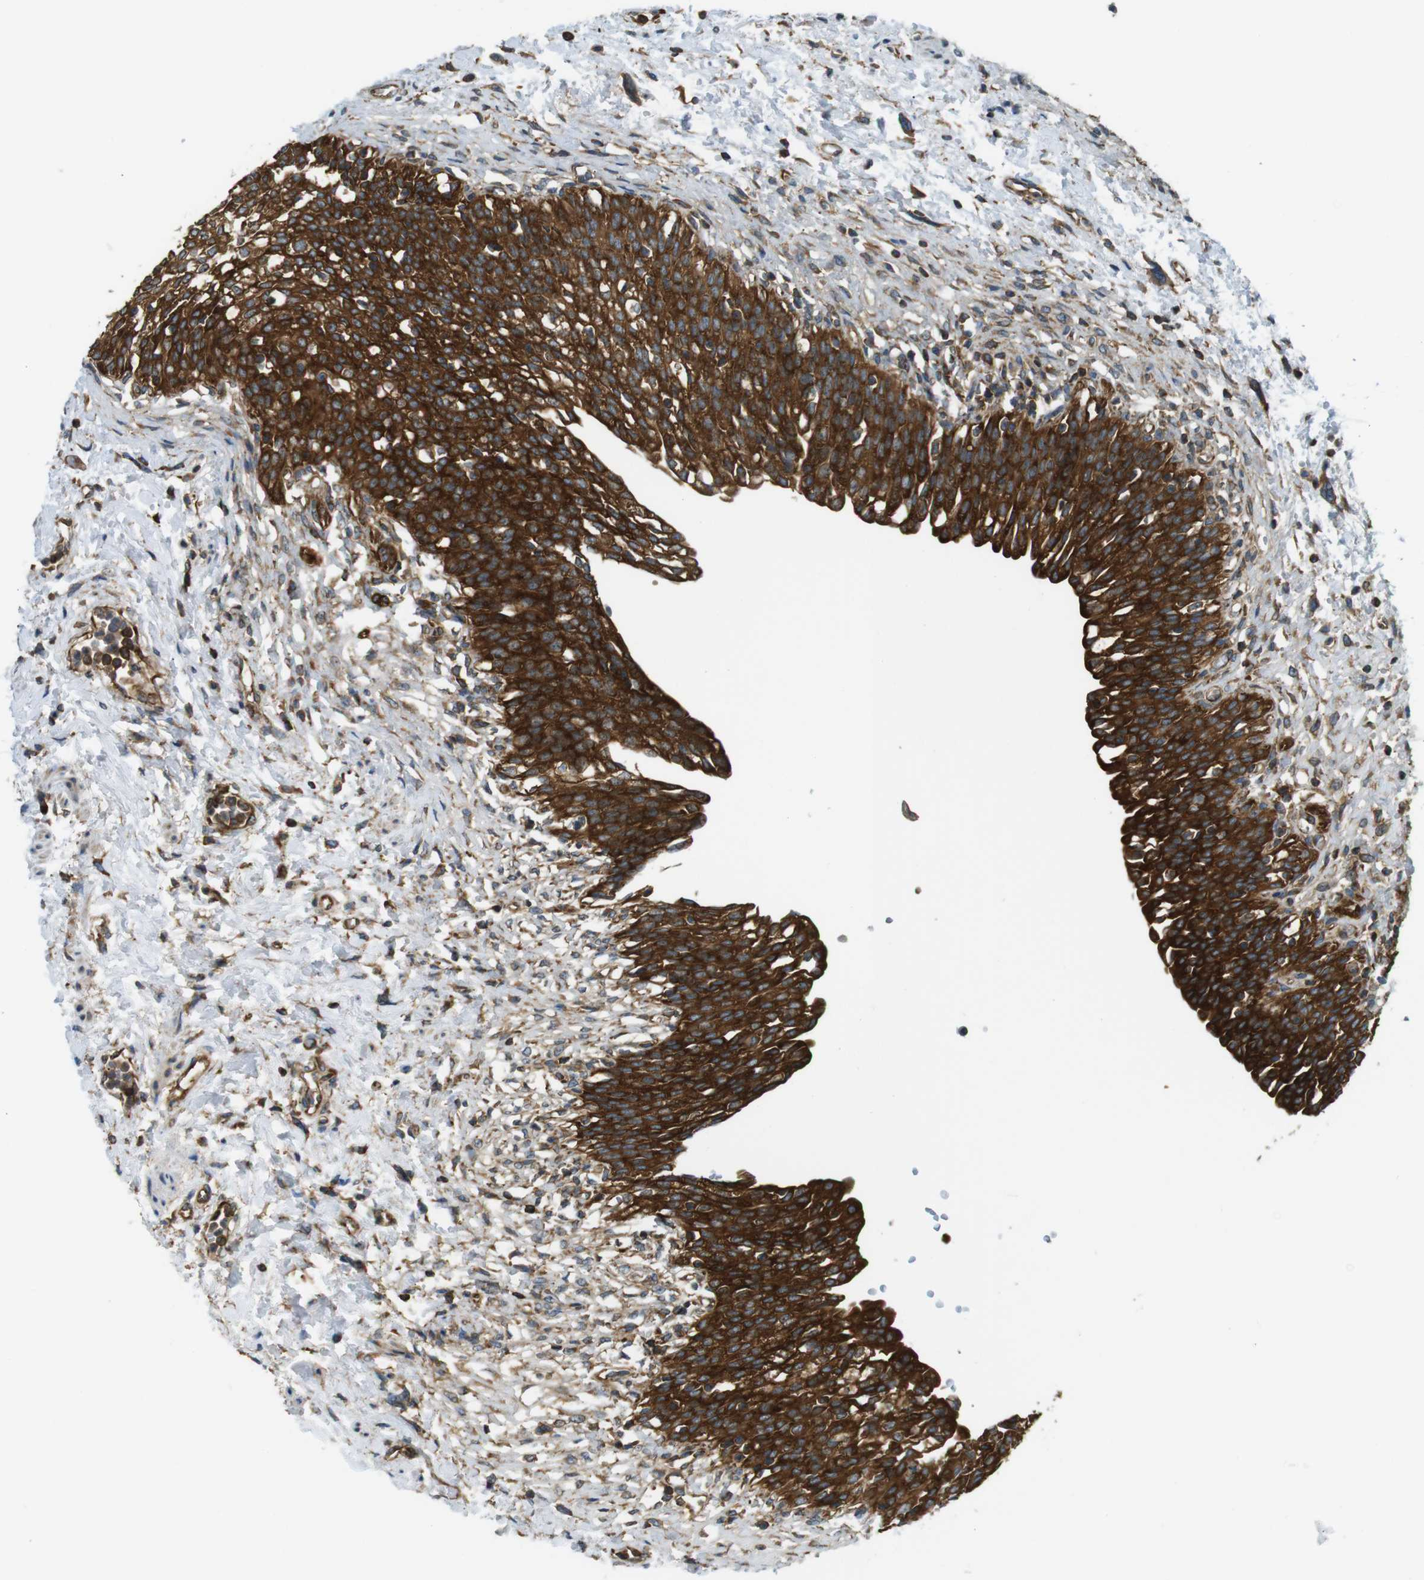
{"staining": {"intensity": "strong", "quantity": ">75%", "location": "cytoplasmic/membranous"}, "tissue": "urinary bladder", "cell_type": "Urothelial cells", "image_type": "normal", "snomed": [{"axis": "morphology", "description": "Normal tissue, NOS"}, {"axis": "topography", "description": "Urinary bladder"}], "caption": "Normal urinary bladder was stained to show a protein in brown. There is high levels of strong cytoplasmic/membranous positivity in approximately >75% of urothelial cells.", "gene": "TSC1", "patient": {"sex": "male", "age": 55}}